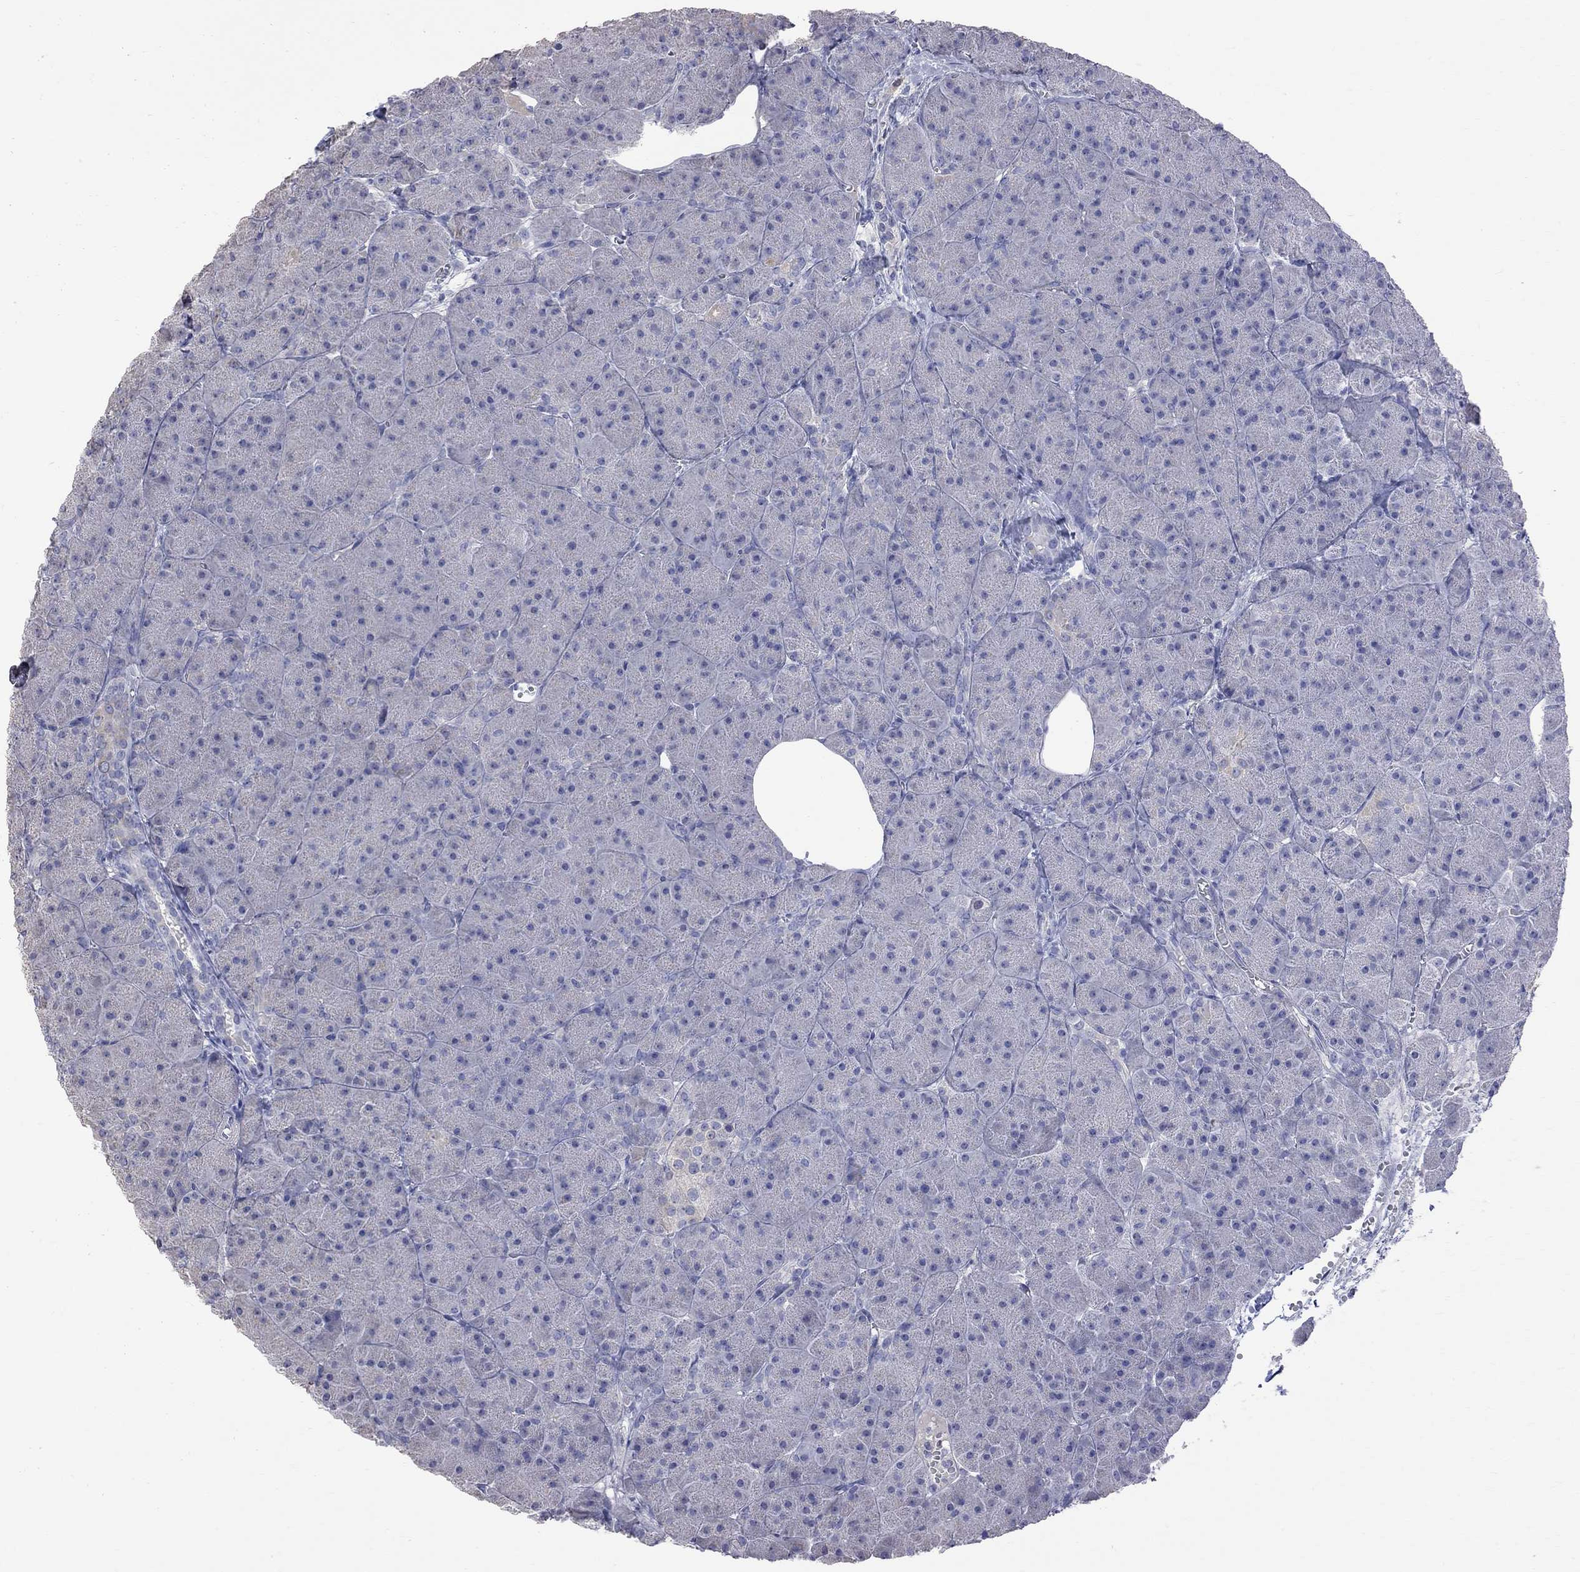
{"staining": {"intensity": "negative", "quantity": "none", "location": "none"}, "tissue": "pancreas", "cell_type": "Exocrine glandular cells", "image_type": "normal", "snomed": [{"axis": "morphology", "description": "Normal tissue, NOS"}, {"axis": "topography", "description": "Pancreas"}], "caption": "Human pancreas stained for a protein using IHC exhibits no positivity in exocrine glandular cells.", "gene": "CKAP2", "patient": {"sex": "male", "age": 61}}